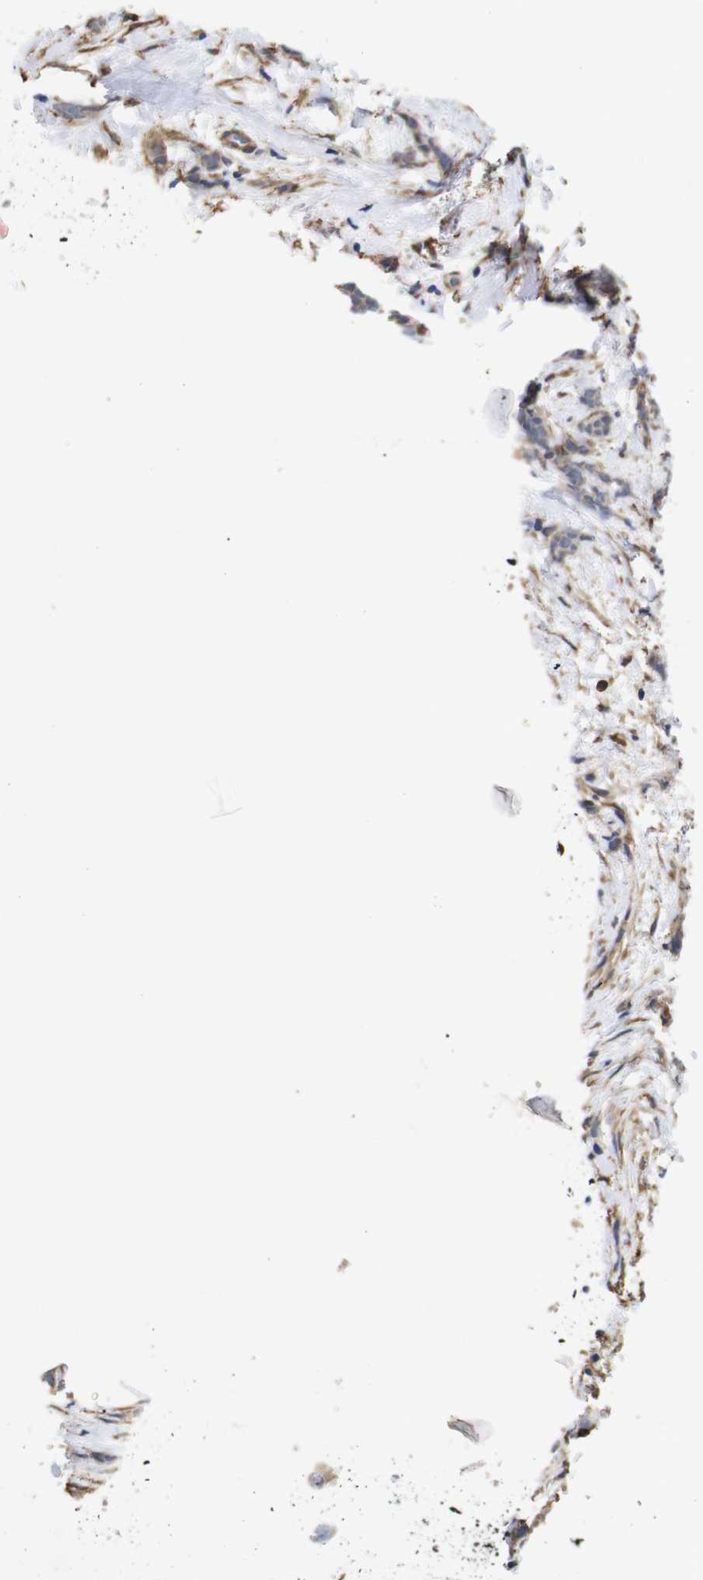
{"staining": {"intensity": "weak", "quantity": ">75%", "location": "cytoplasmic/membranous"}, "tissue": "breast cancer", "cell_type": "Tumor cells", "image_type": "cancer", "snomed": [{"axis": "morphology", "description": "Lobular carcinoma, in situ"}, {"axis": "morphology", "description": "Lobular carcinoma"}, {"axis": "topography", "description": "Breast"}], "caption": "Breast lobular carcinoma in situ stained for a protein exhibits weak cytoplasmic/membranous positivity in tumor cells.", "gene": "PDLIM5", "patient": {"sex": "female", "age": 41}}